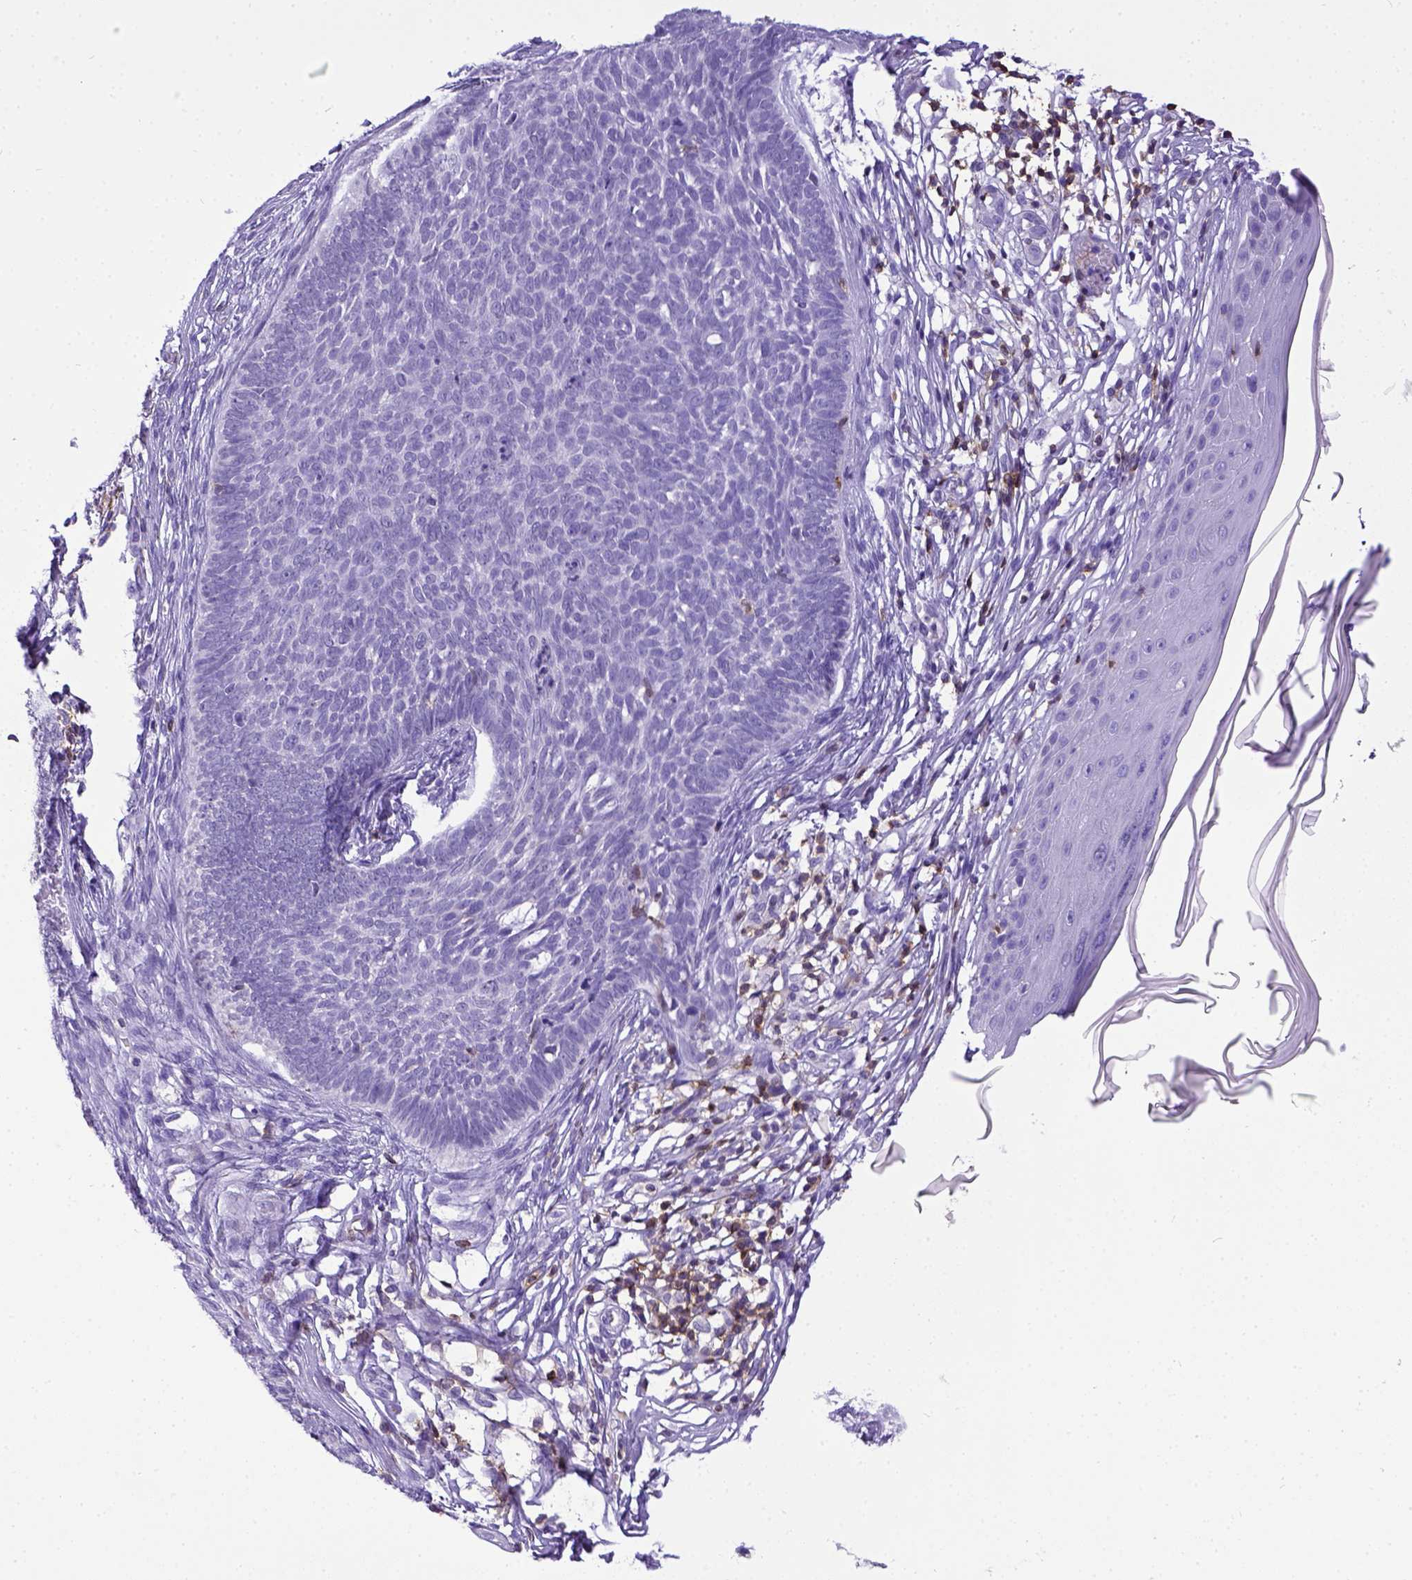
{"staining": {"intensity": "negative", "quantity": "none", "location": "none"}, "tissue": "skin cancer", "cell_type": "Tumor cells", "image_type": "cancer", "snomed": [{"axis": "morphology", "description": "Basal cell carcinoma"}, {"axis": "topography", "description": "Skin"}], "caption": "DAB (3,3'-diaminobenzidine) immunohistochemical staining of basal cell carcinoma (skin) displays no significant staining in tumor cells.", "gene": "CD3E", "patient": {"sex": "male", "age": 85}}